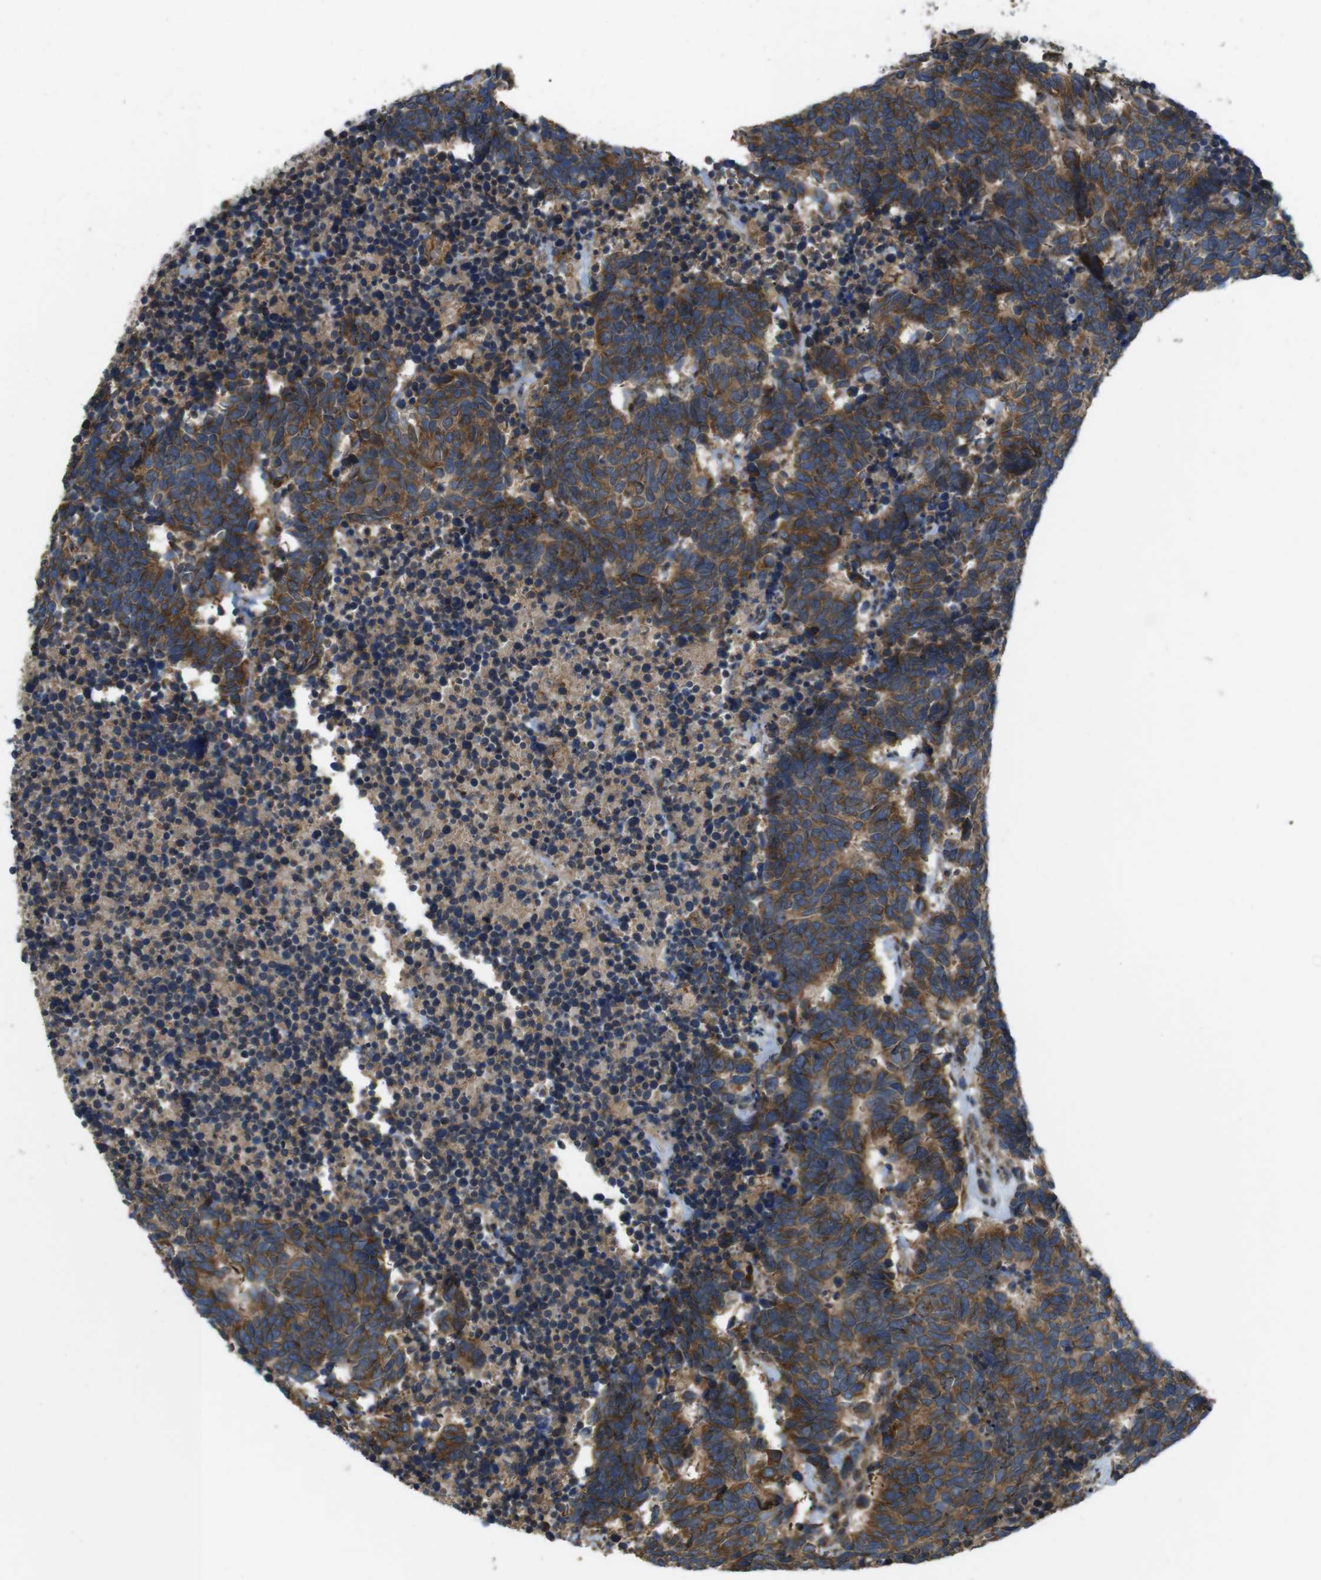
{"staining": {"intensity": "strong", "quantity": ">75%", "location": "cytoplasmic/membranous"}, "tissue": "carcinoid", "cell_type": "Tumor cells", "image_type": "cancer", "snomed": [{"axis": "morphology", "description": "Carcinoma, NOS"}, {"axis": "morphology", "description": "Carcinoid, malignant, NOS"}, {"axis": "topography", "description": "Urinary bladder"}], "caption": "Protein analysis of carcinoid tissue displays strong cytoplasmic/membranous staining in approximately >75% of tumor cells.", "gene": "TMEM143", "patient": {"sex": "male", "age": 57}}